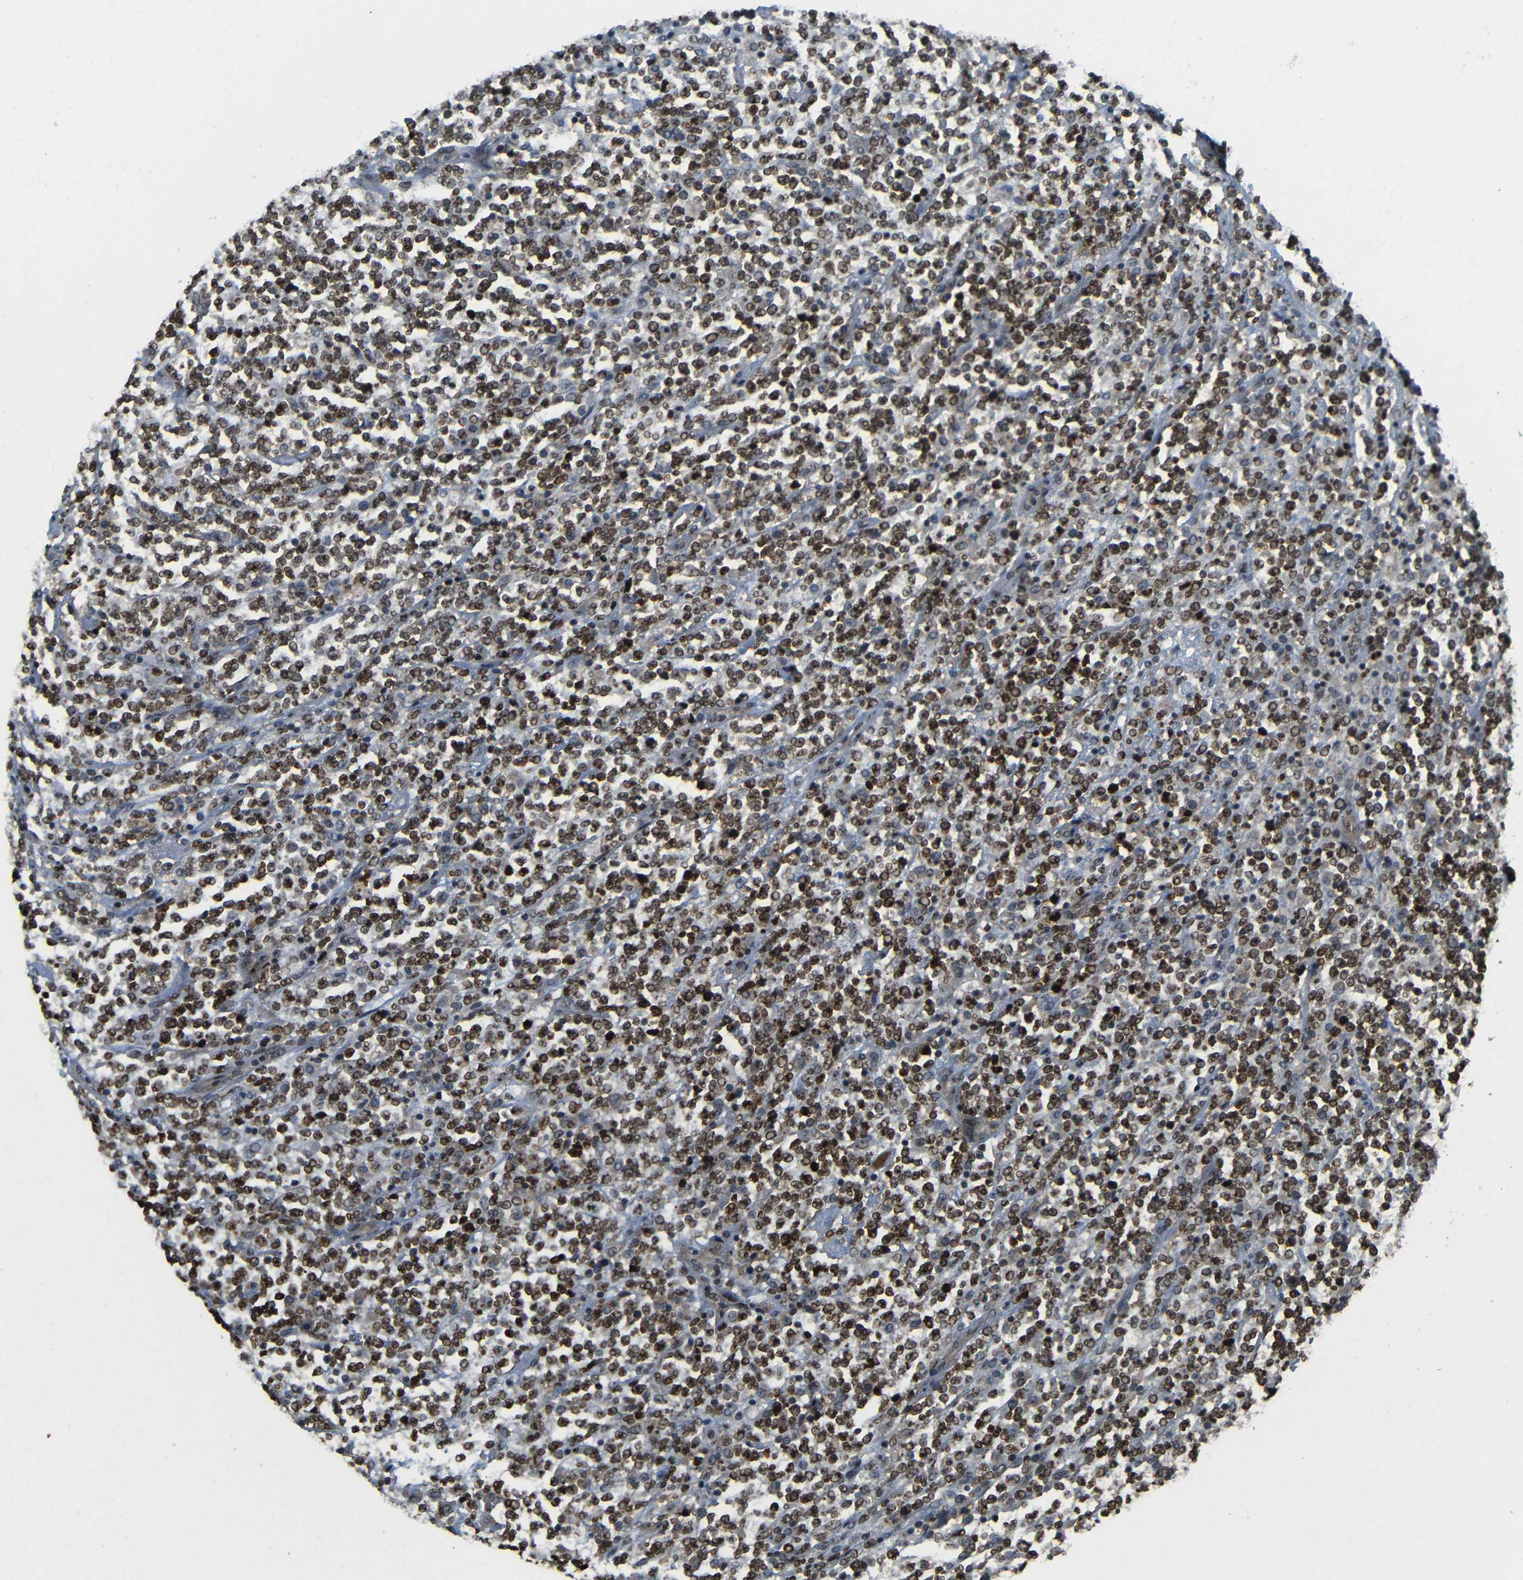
{"staining": {"intensity": "strong", "quantity": "25%-75%", "location": "nuclear"}, "tissue": "lymphoma", "cell_type": "Tumor cells", "image_type": "cancer", "snomed": [{"axis": "morphology", "description": "Malignant lymphoma, non-Hodgkin's type, High grade"}, {"axis": "topography", "description": "Soft tissue"}], "caption": "Strong nuclear staining for a protein is identified in about 25%-75% of tumor cells of high-grade malignant lymphoma, non-Hodgkin's type using immunohistochemistry (IHC).", "gene": "PSIP1", "patient": {"sex": "male", "age": 18}}